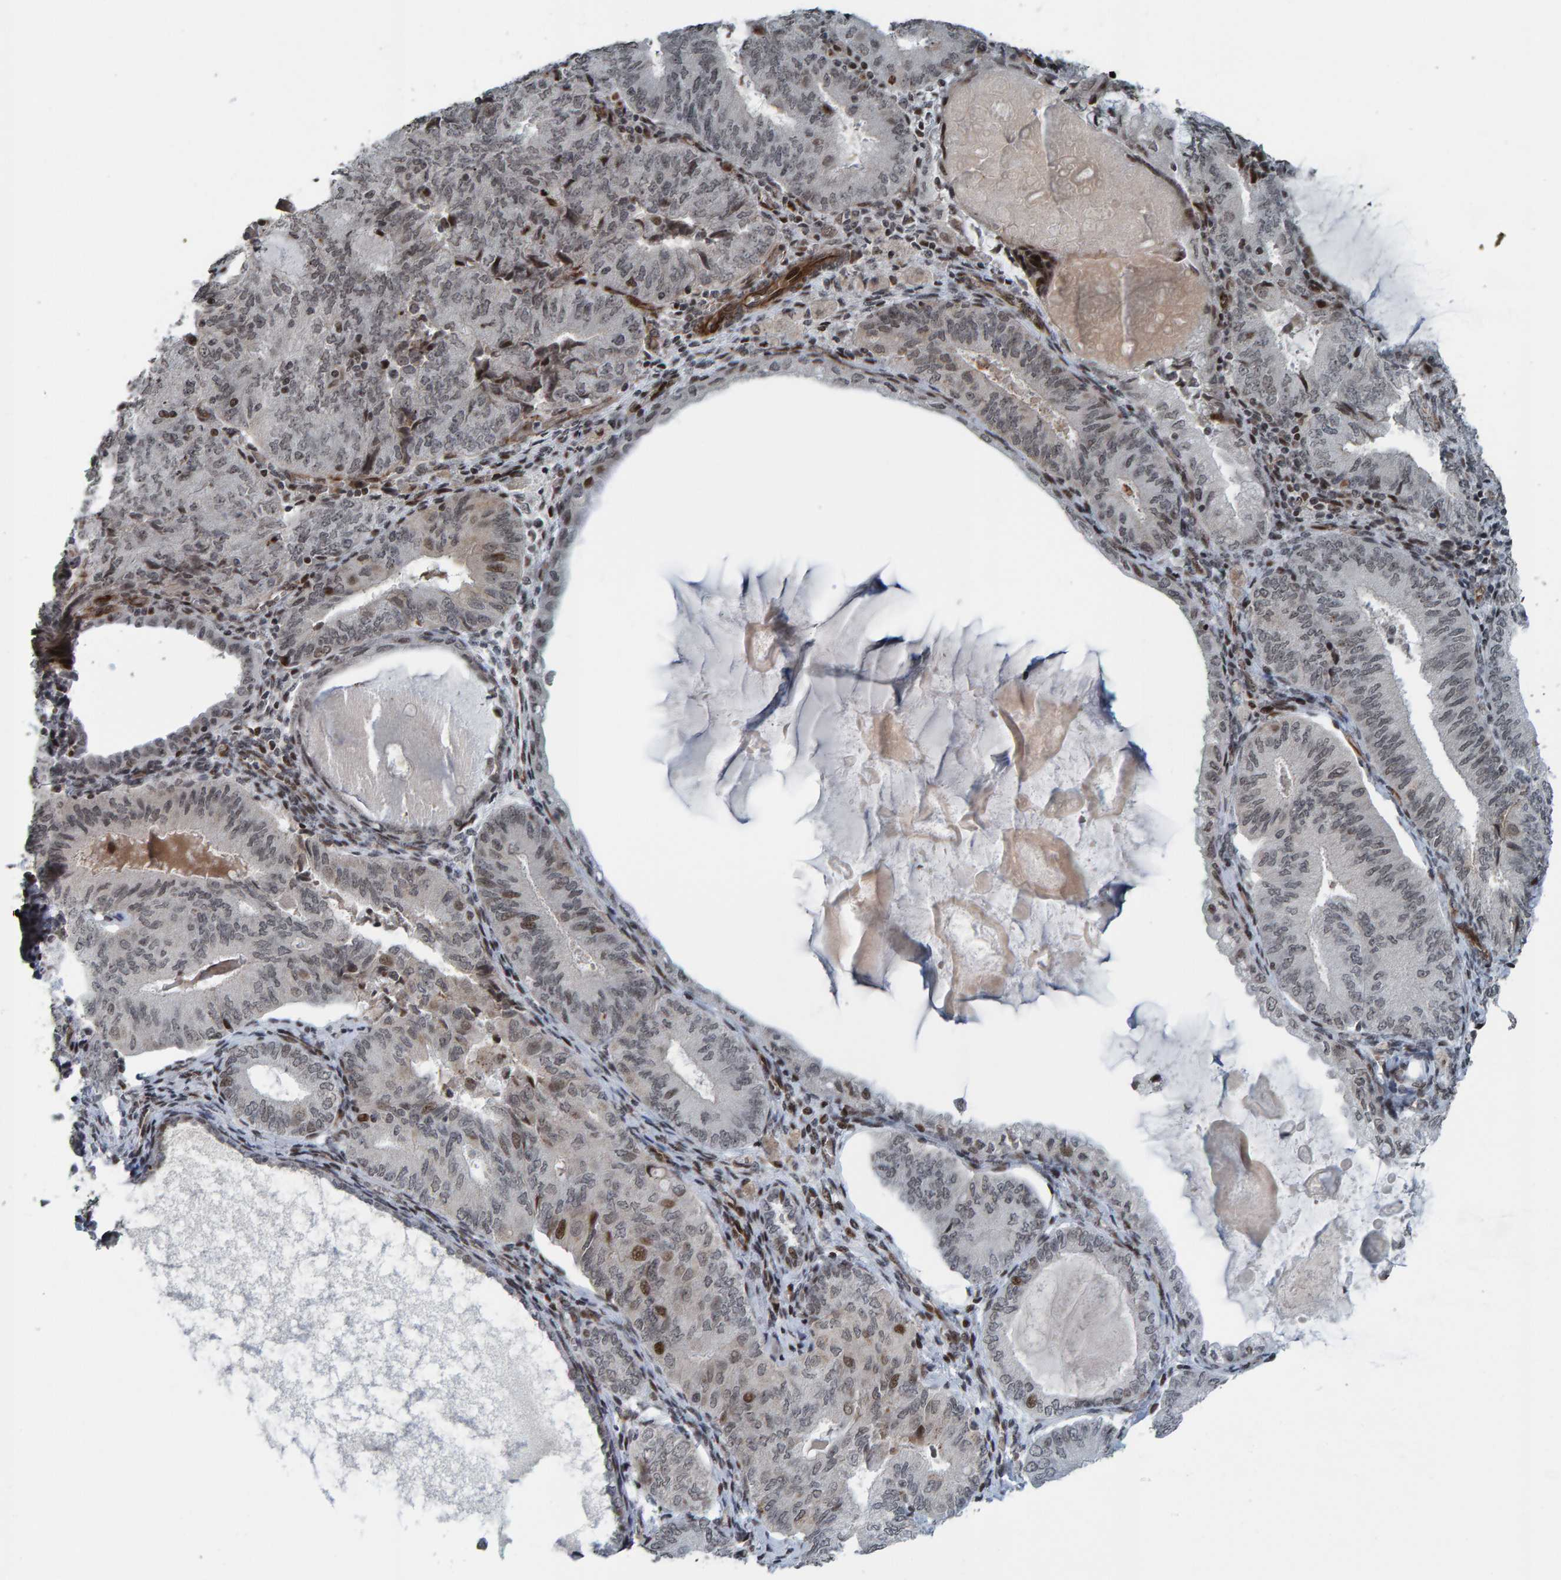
{"staining": {"intensity": "moderate", "quantity": "<25%", "location": "nuclear"}, "tissue": "endometrial cancer", "cell_type": "Tumor cells", "image_type": "cancer", "snomed": [{"axis": "morphology", "description": "Adenocarcinoma, NOS"}, {"axis": "topography", "description": "Endometrium"}], "caption": "Moderate nuclear staining for a protein is appreciated in approximately <25% of tumor cells of endometrial adenocarcinoma using immunohistochemistry (IHC).", "gene": "ZNF366", "patient": {"sex": "female", "age": 81}}